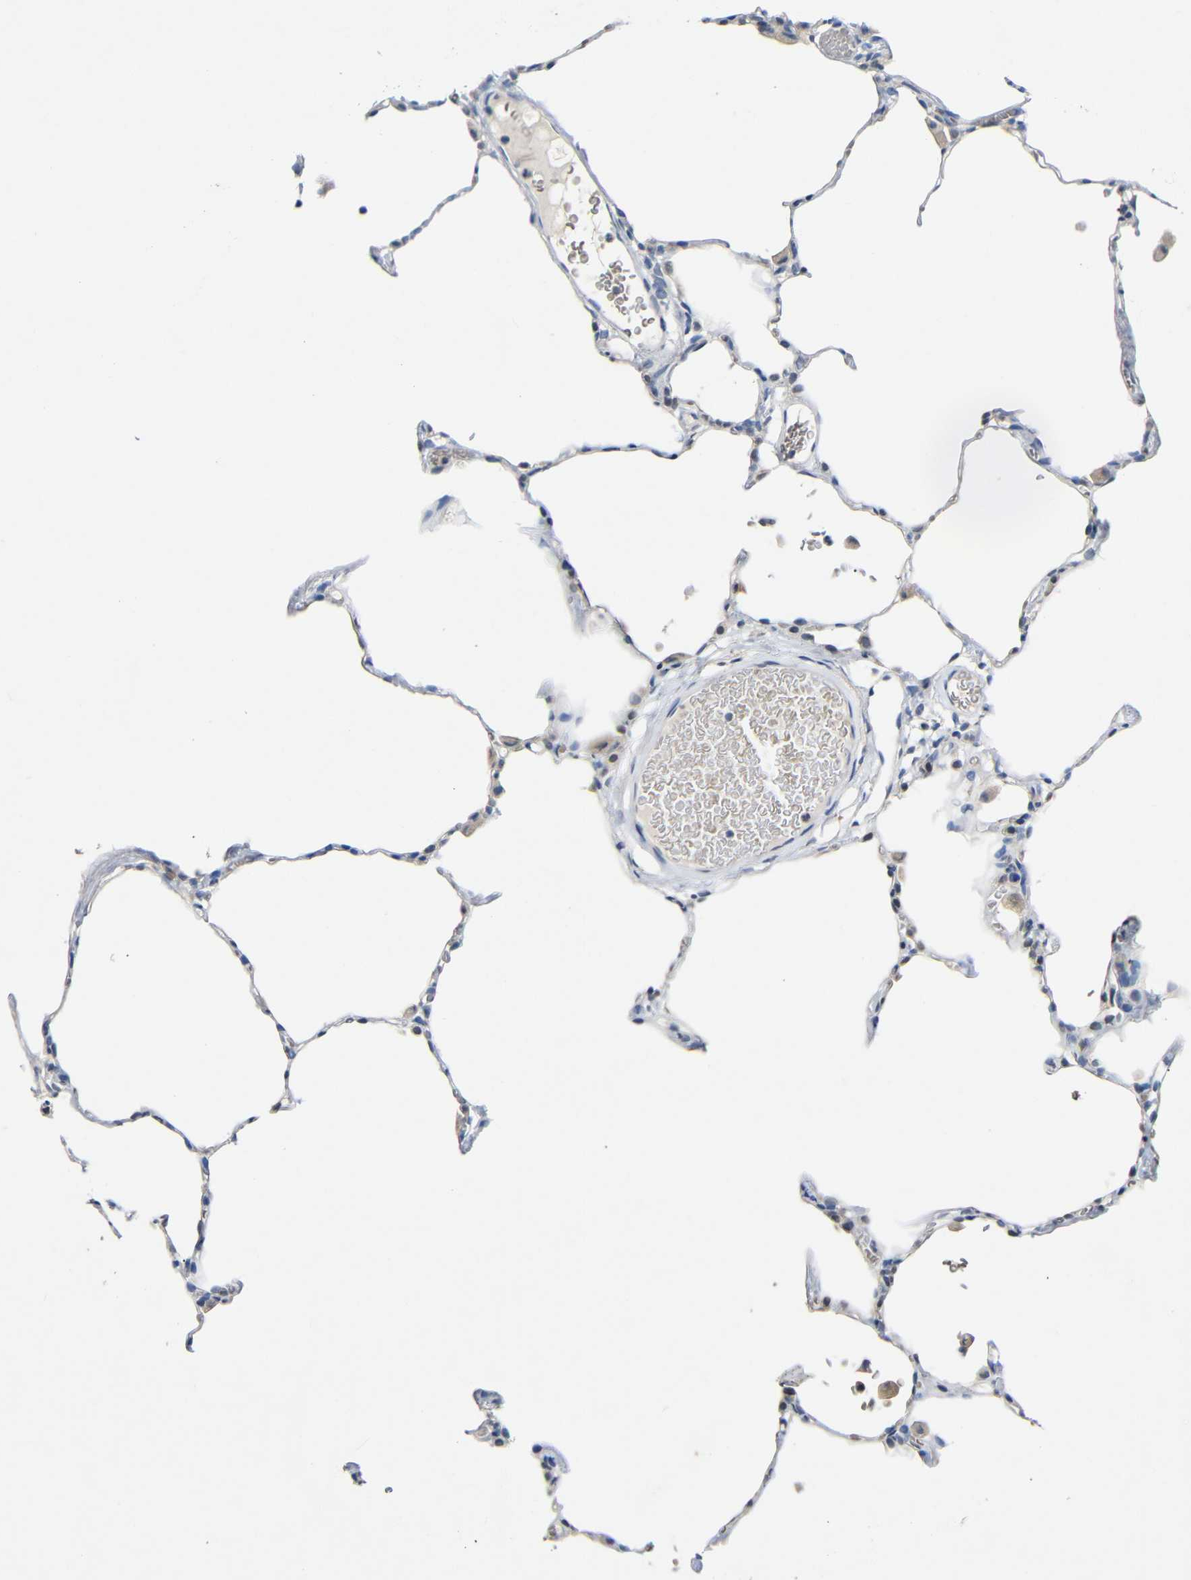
{"staining": {"intensity": "weak", "quantity": "<25%", "location": "cytoplasmic/membranous"}, "tissue": "lung", "cell_type": "Alveolar cells", "image_type": "normal", "snomed": [{"axis": "morphology", "description": "Normal tissue, NOS"}, {"axis": "topography", "description": "Lung"}], "caption": "Micrograph shows no significant protein expression in alveolar cells of unremarkable lung.", "gene": "HNF1A", "patient": {"sex": "female", "age": 49}}